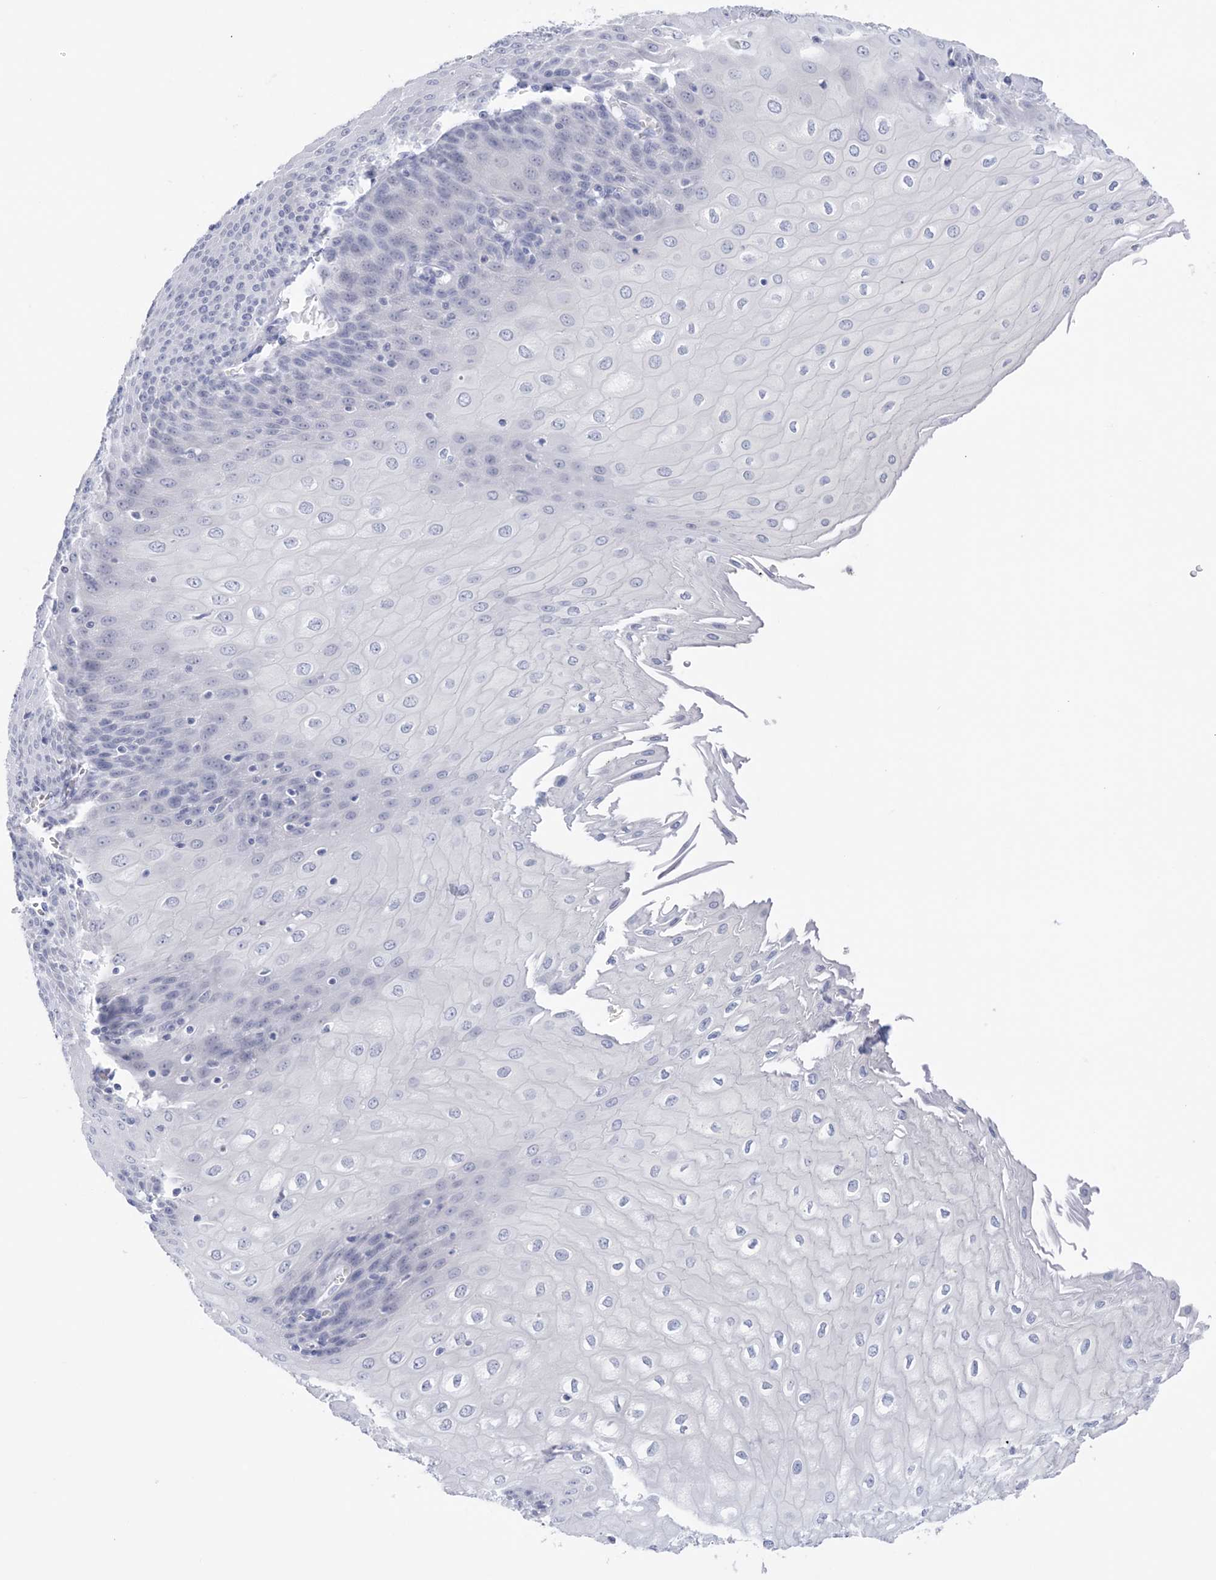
{"staining": {"intensity": "negative", "quantity": "none", "location": "none"}, "tissue": "esophagus", "cell_type": "Squamous epithelial cells", "image_type": "normal", "snomed": [{"axis": "morphology", "description": "Normal tissue, NOS"}, {"axis": "topography", "description": "Esophagus"}], "caption": "A high-resolution image shows IHC staining of benign esophagus, which displays no significant staining in squamous epithelial cells.", "gene": "SH3YL1", "patient": {"sex": "male", "age": 60}}